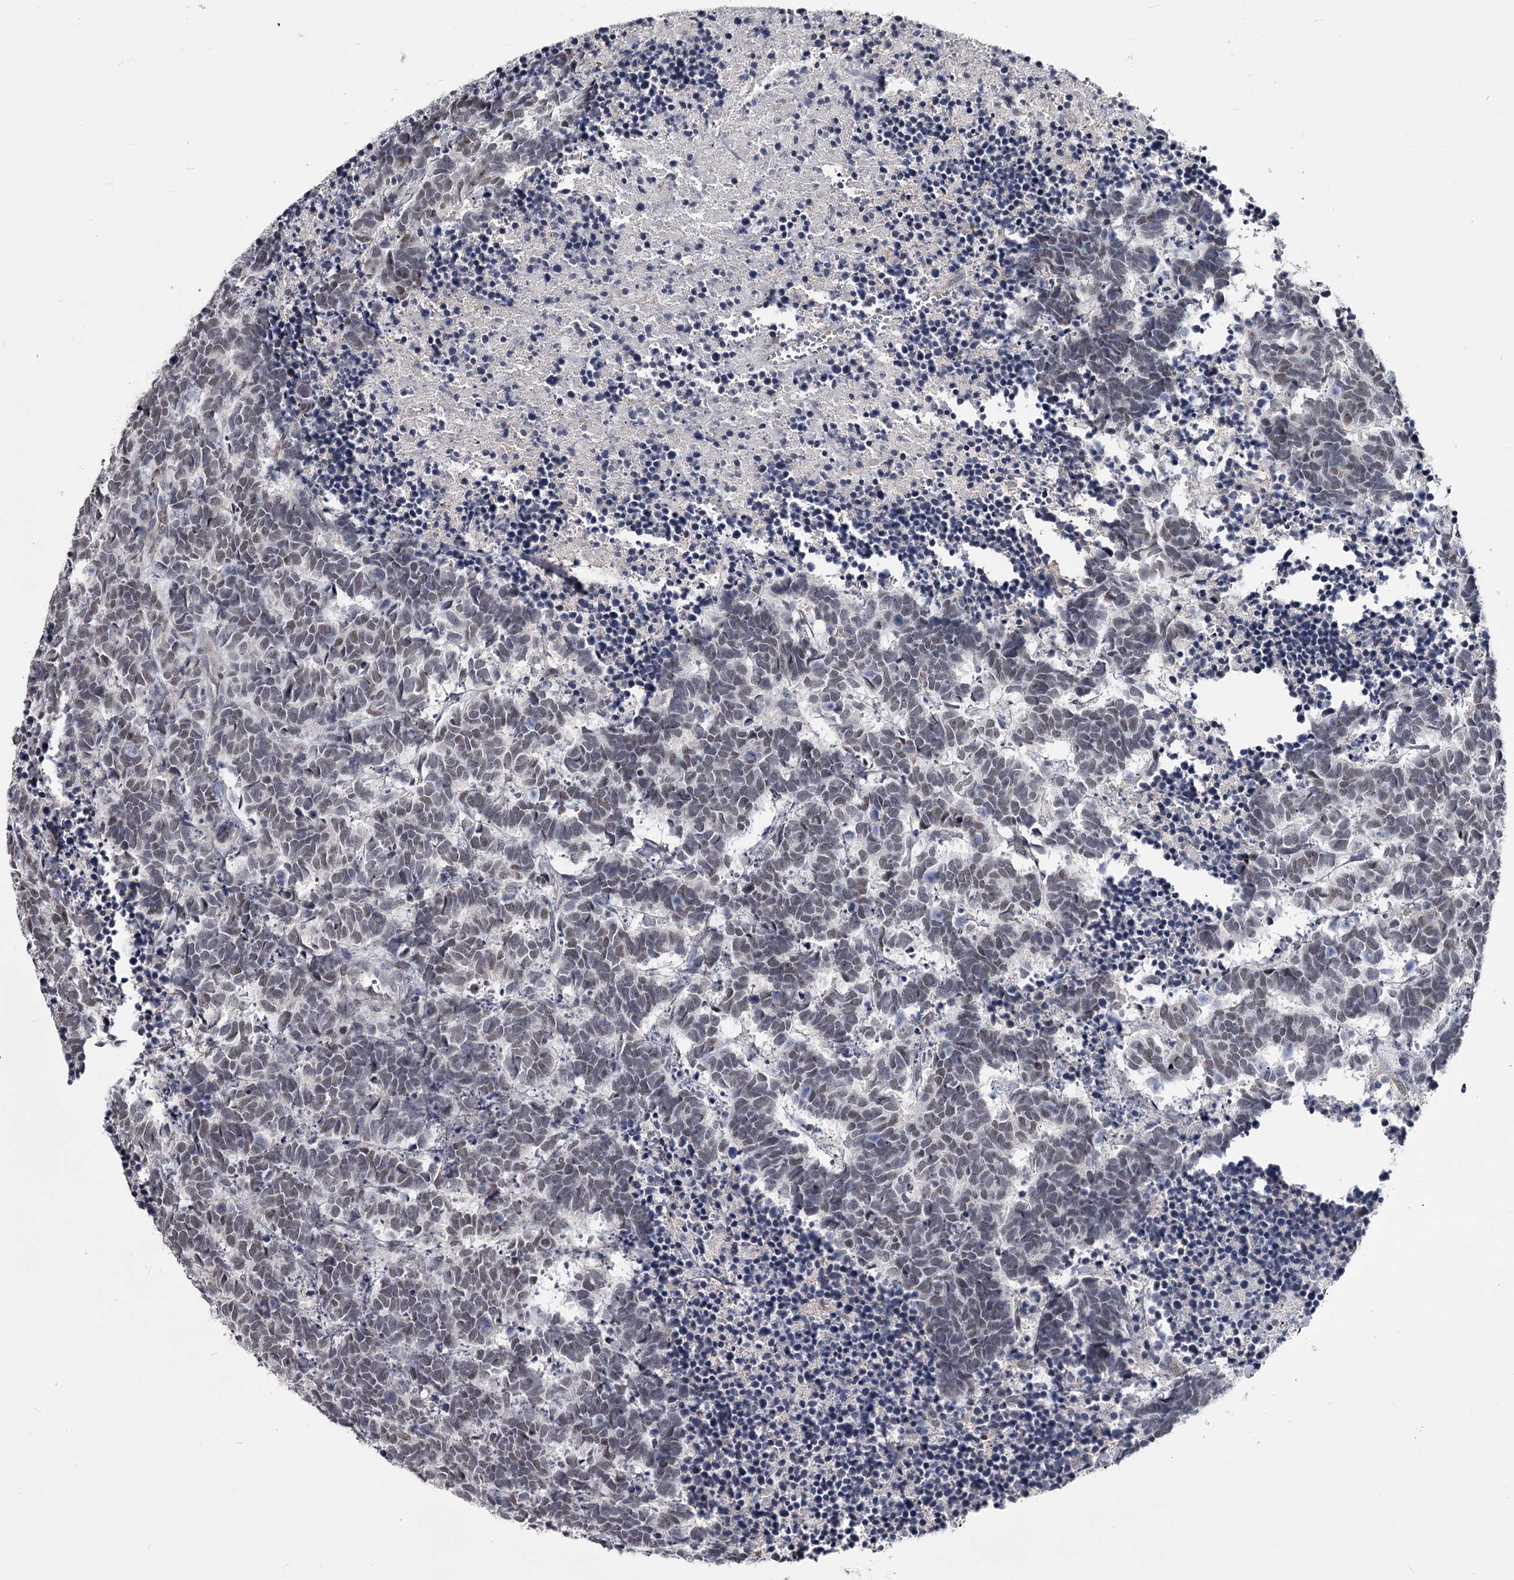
{"staining": {"intensity": "weak", "quantity": "<25%", "location": "nuclear"}, "tissue": "carcinoid", "cell_type": "Tumor cells", "image_type": "cancer", "snomed": [{"axis": "morphology", "description": "Carcinoma, NOS"}, {"axis": "morphology", "description": "Carcinoid, malignant, NOS"}, {"axis": "topography", "description": "Urinary bladder"}], "caption": "Human malignant carcinoid stained for a protein using immunohistochemistry (IHC) demonstrates no positivity in tumor cells.", "gene": "PRPF40B", "patient": {"sex": "male", "age": 57}}